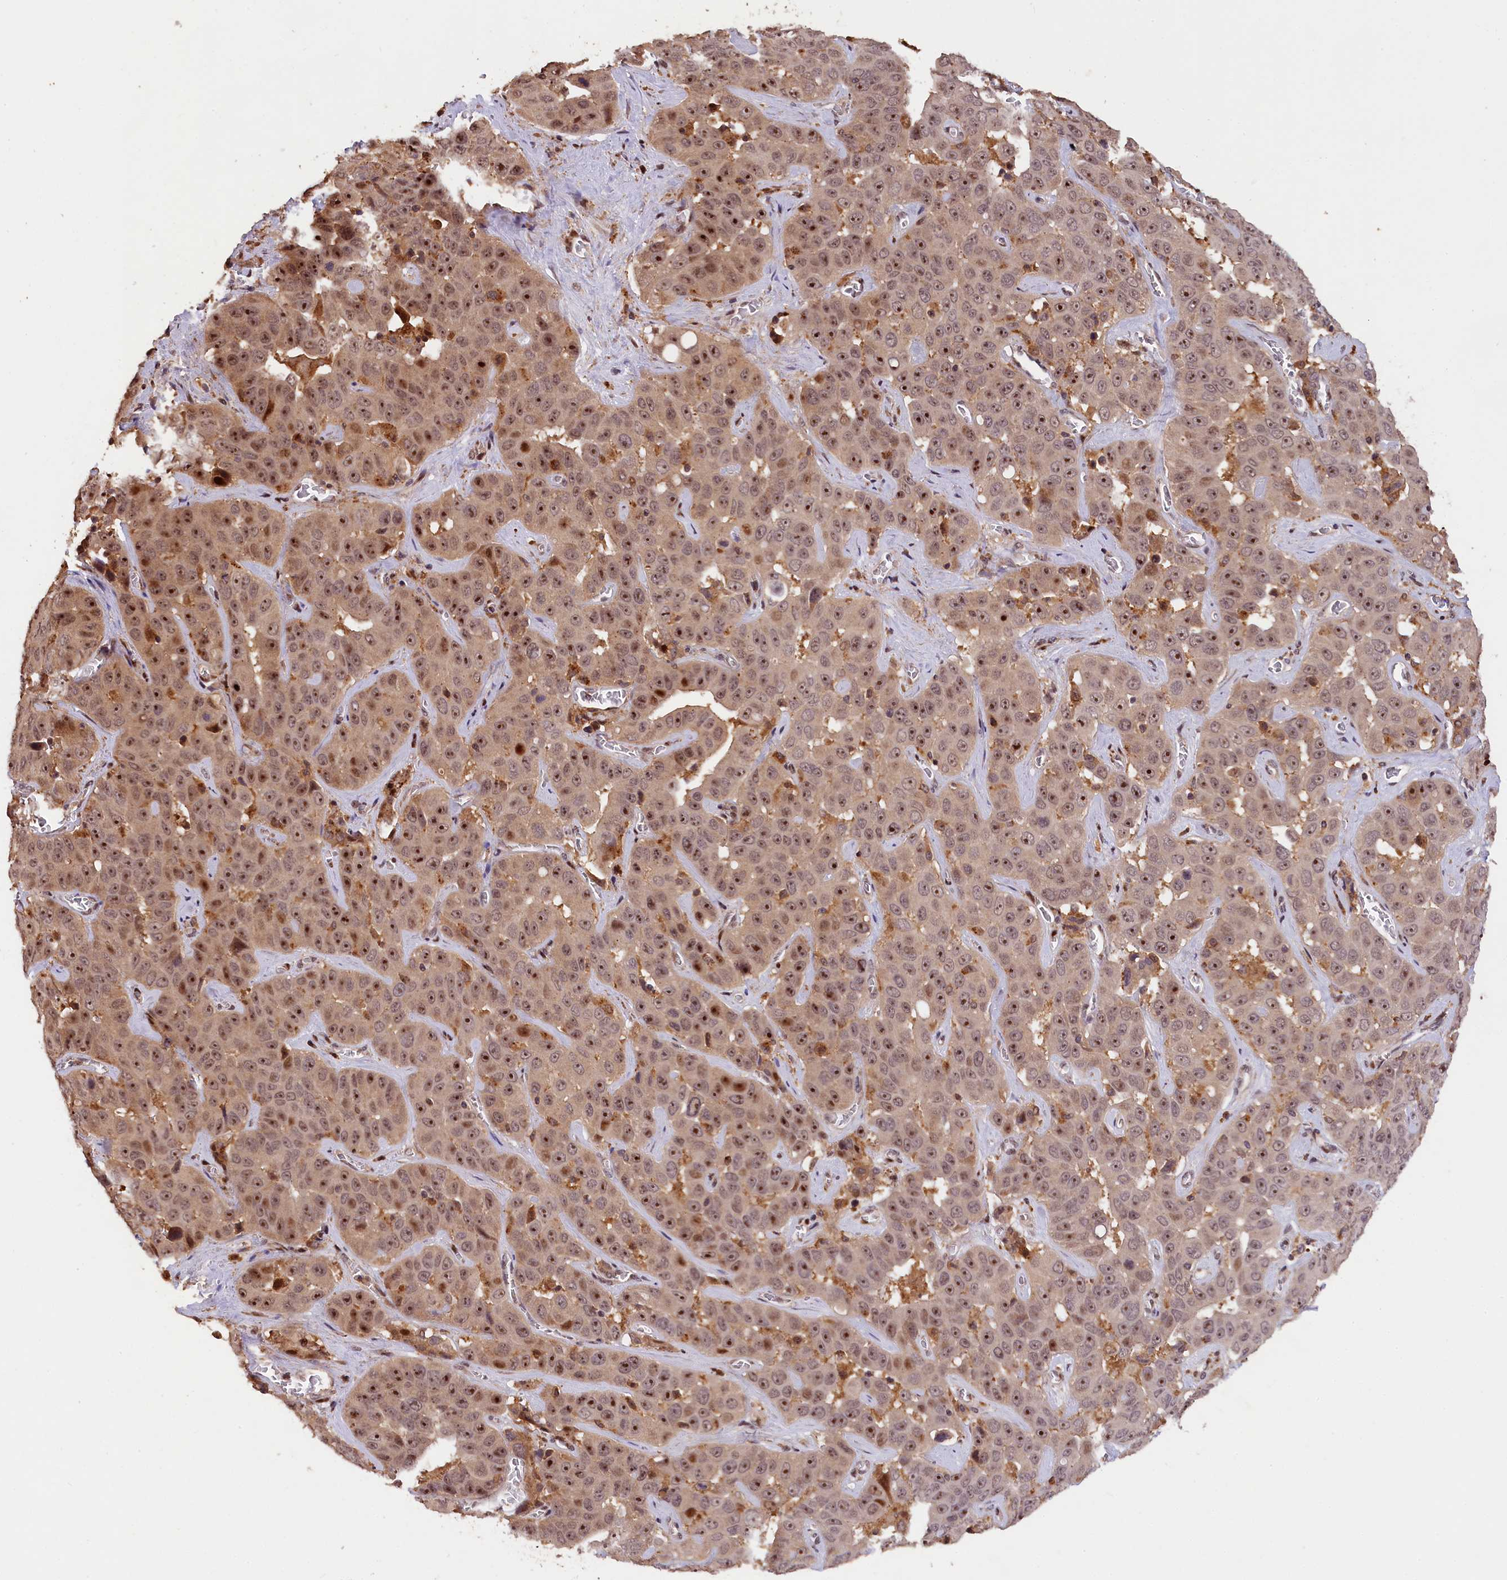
{"staining": {"intensity": "strong", "quantity": ">75%", "location": "nuclear"}, "tissue": "liver cancer", "cell_type": "Tumor cells", "image_type": "cancer", "snomed": [{"axis": "morphology", "description": "Cholangiocarcinoma"}, {"axis": "topography", "description": "Liver"}], "caption": "Human liver cholangiocarcinoma stained with a protein marker displays strong staining in tumor cells.", "gene": "PHAF1", "patient": {"sex": "female", "age": 52}}